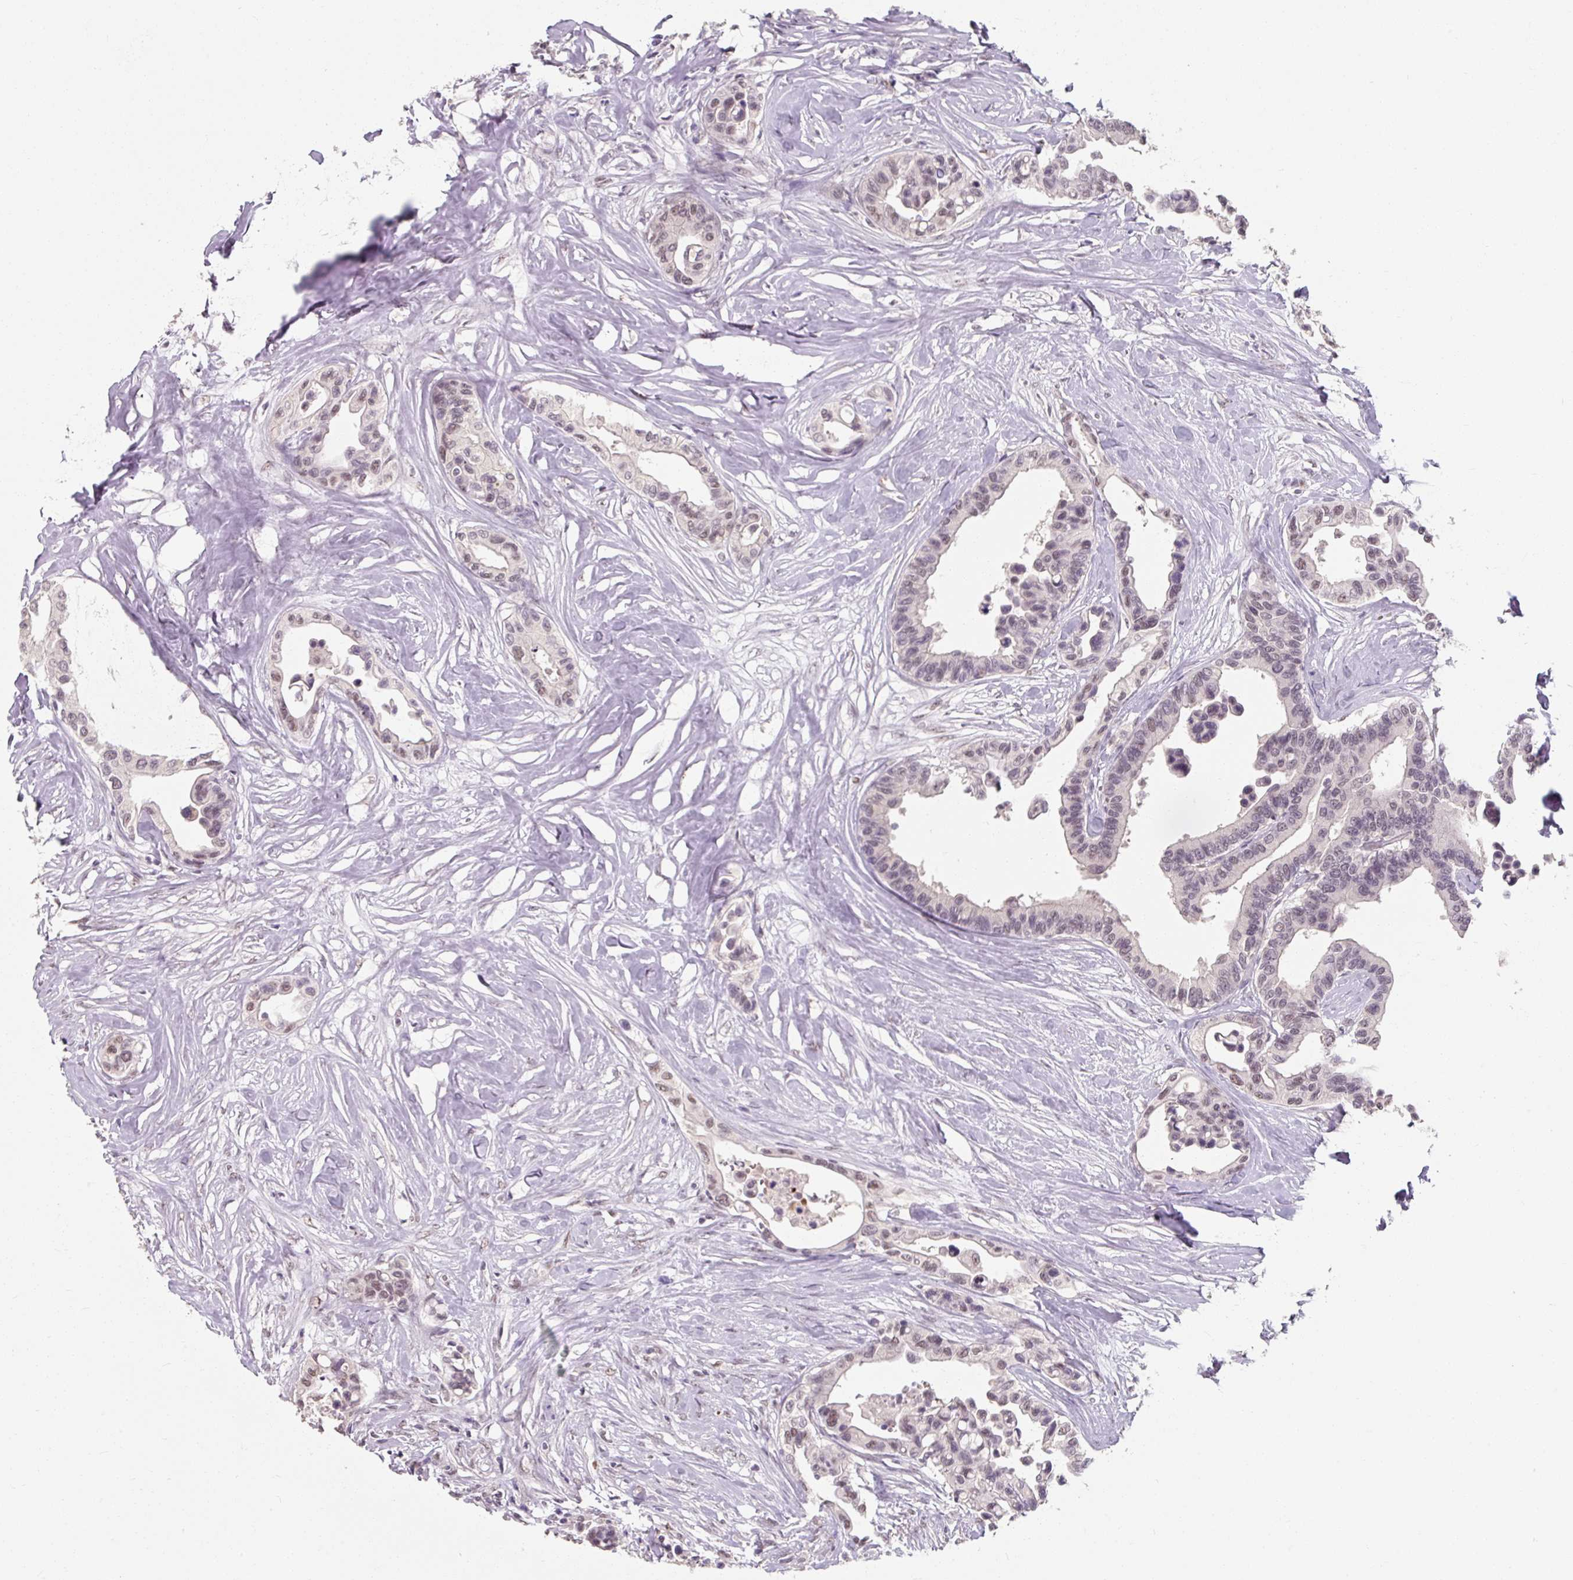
{"staining": {"intensity": "negative", "quantity": "none", "location": "none"}, "tissue": "colorectal cancer", "cell_type": "Tumor cells", "image_type": "cancer", "snomed": [{"axis": "morphology", "description": "Normal tissue, NOS"}, {"axis": "morphology", "description": "Adenocarcinoma, NOS"}, {"axis": "topography", "description": "Colon"}], "caption": "Adenocarcinoma (colorectal) was stained to show a protein in brown. There is no significant positivity in tumor cells.", "gene": "ZFTRAF1", "patient": {"sex": "male", "age": 82}}